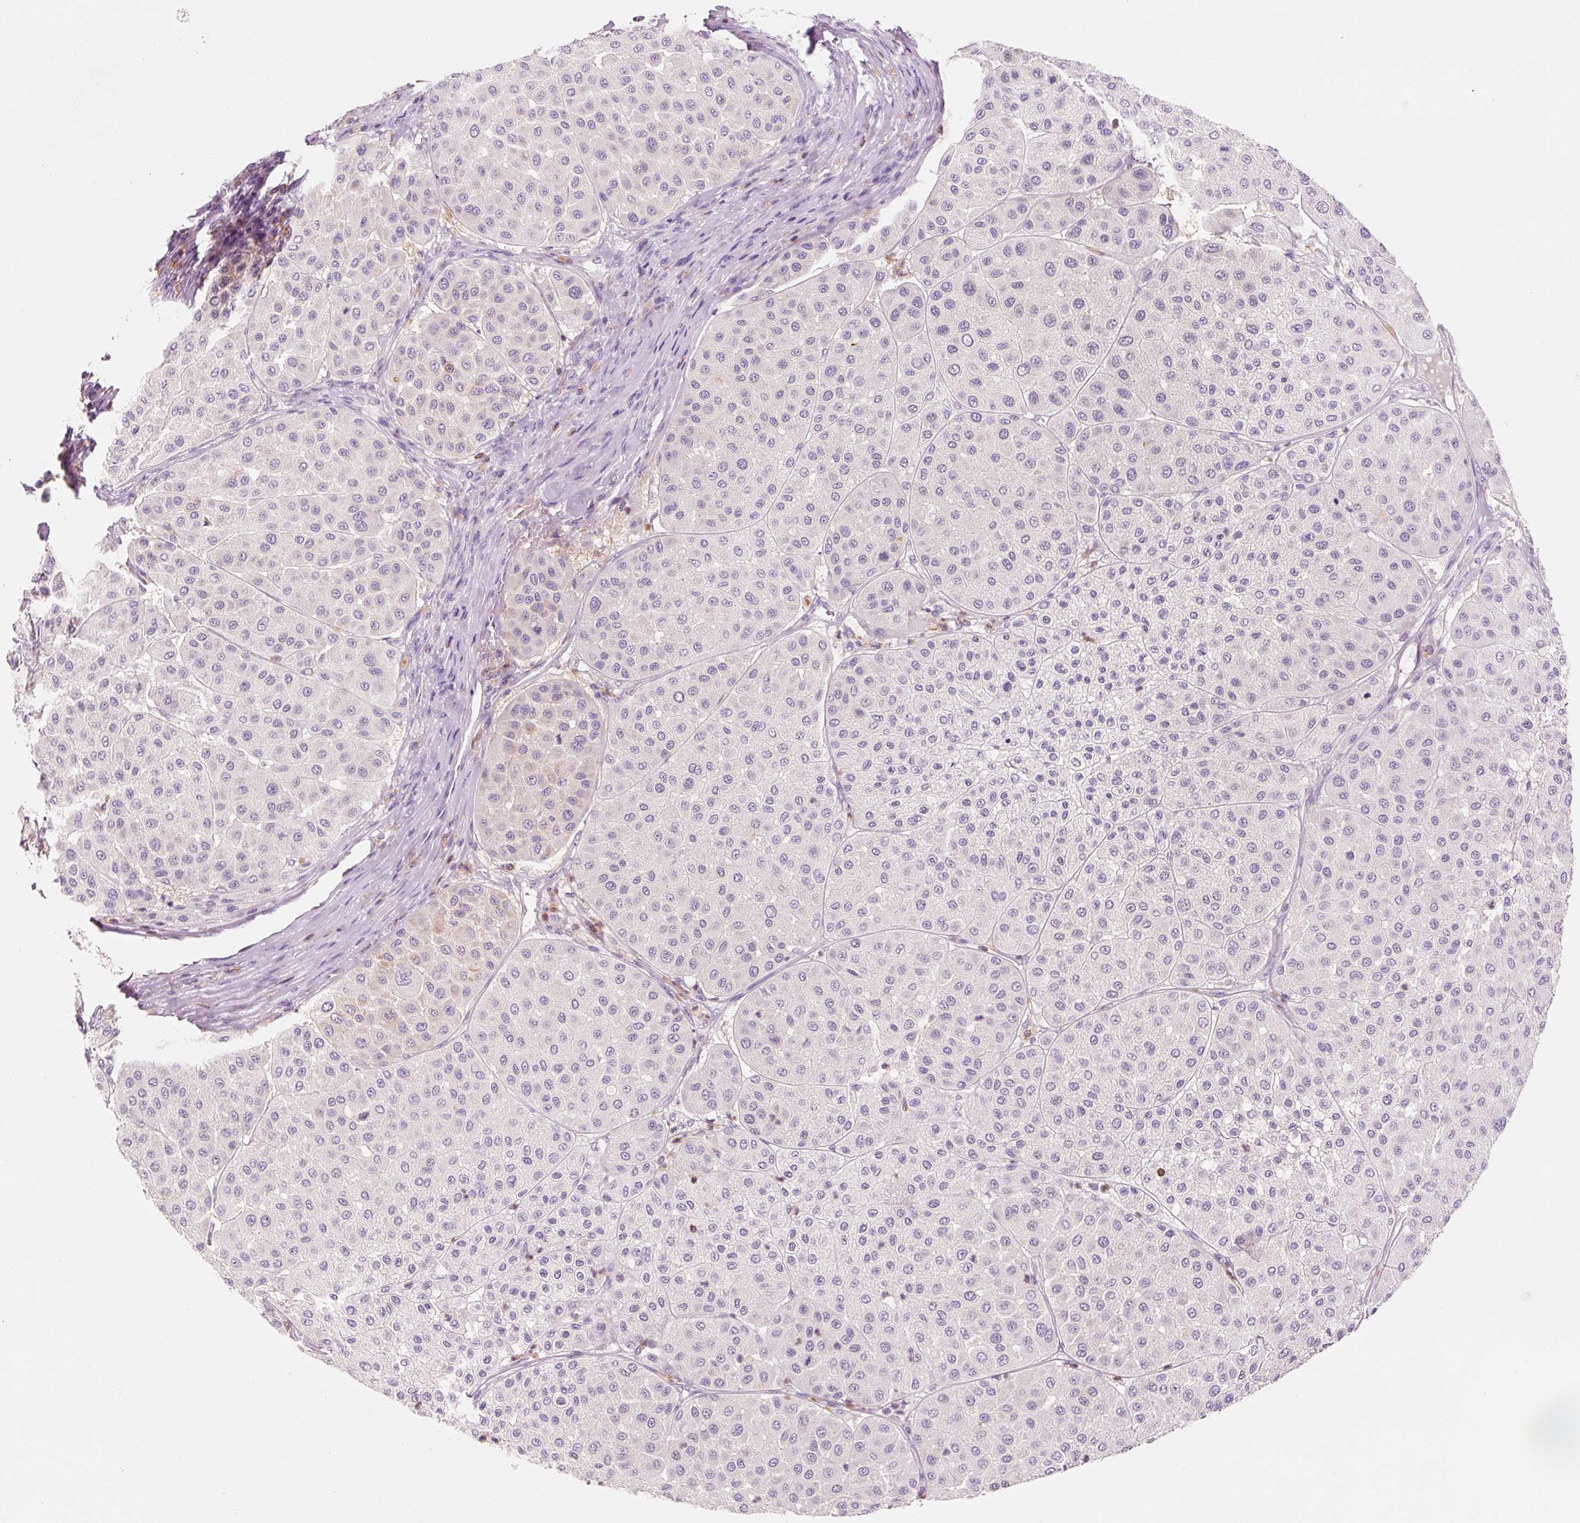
{"staining": {"intensity": "negative", "quantity": "none", "location": "none"}, "tissue": "melanoma", "cell_type": "Tumor cells", "image_type": "cancer", "snomed": [{"axis": "morphology", "description": "Malignant melanoma, Metastatic site"}, {"axis": "topography", "description": "Smooth muscle"}], "caption": "Micrograph shows no significant protein staining in tumor cells of melanoma.", "gene": "OR8K1", "patient": {"sex": "male", "age": 41}}